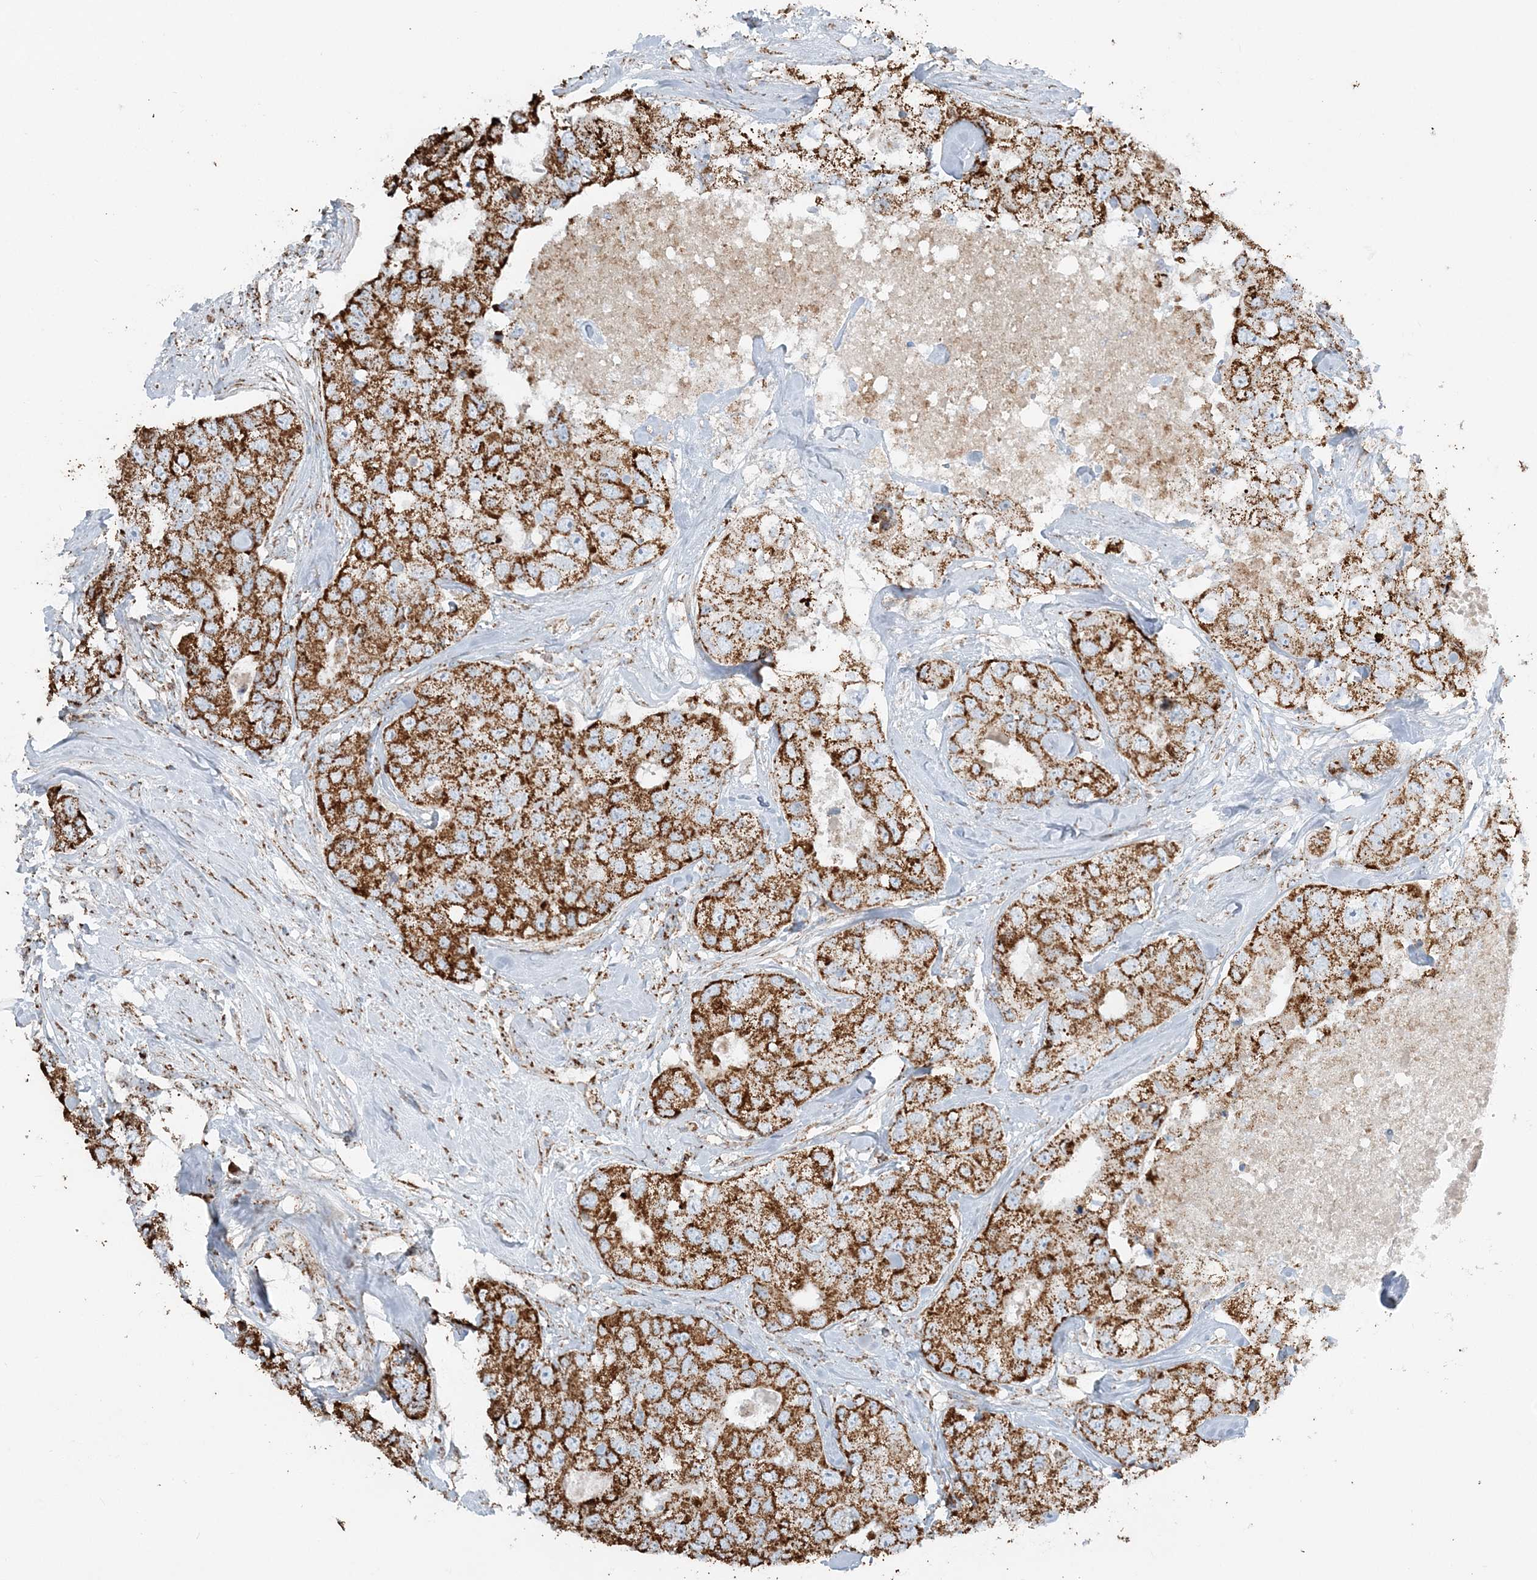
{"staining": {"intensity": "strong", "quantity": ">75%", "location": "cytoplasmic/membranous"}, "tissue": "breast cancer", "cell_type": "Tumor cells", "image_type": "cancer", "snomed": [{"axis": "morphology", "description": "Duct carcinoma"}, {"axis": "topography", "description": "Breast"}], "caption": "This is a histology image of immunohistochemistry (IHC) staining of breast cancer, which shows strong expression in the cytoplasmic/membranous of tumor cells.", "gene": "RAB11FIP3", "patient": {"sex": "female", "age": 62}}